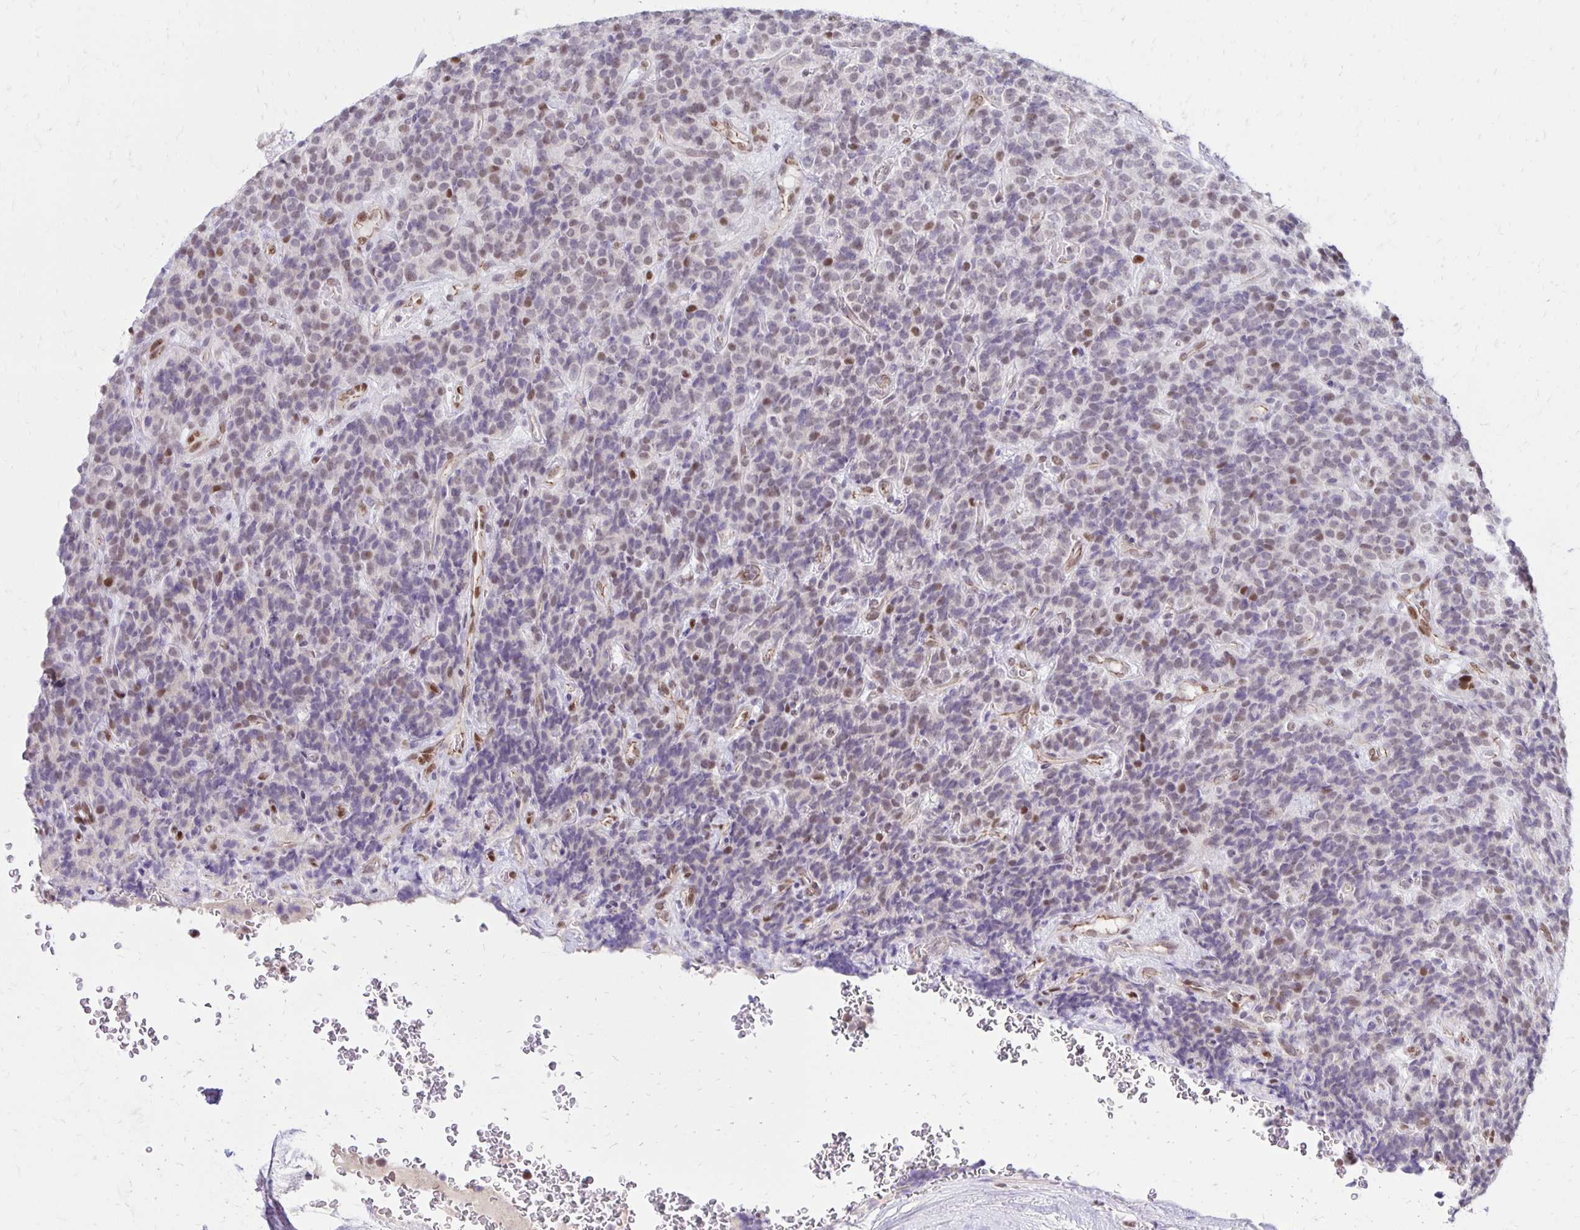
{"staining": {"intensity": "moderate", "quantity": "<25%", "location": "nuclear"}, "tissue": "carcinoid", "cell_type": "Tumor cells", "image_type": "cancer", "snomed": [{"axis": "morphology", "description": "Carcinoid, malignant, NOS"}, {"axis": "topography", "description": "Pancreas"}], "caption": "Immunohistochemistry histopathology image of neoplastic tissue: human carcinoid (malignant) stained using IHC shows low levels of moderate protein expression localized specifically in the nuclear of tumor cells, appearing as a nuclear brown color.", "gene": "DDB2", "patient": {"sex": "male", "age": 36}}